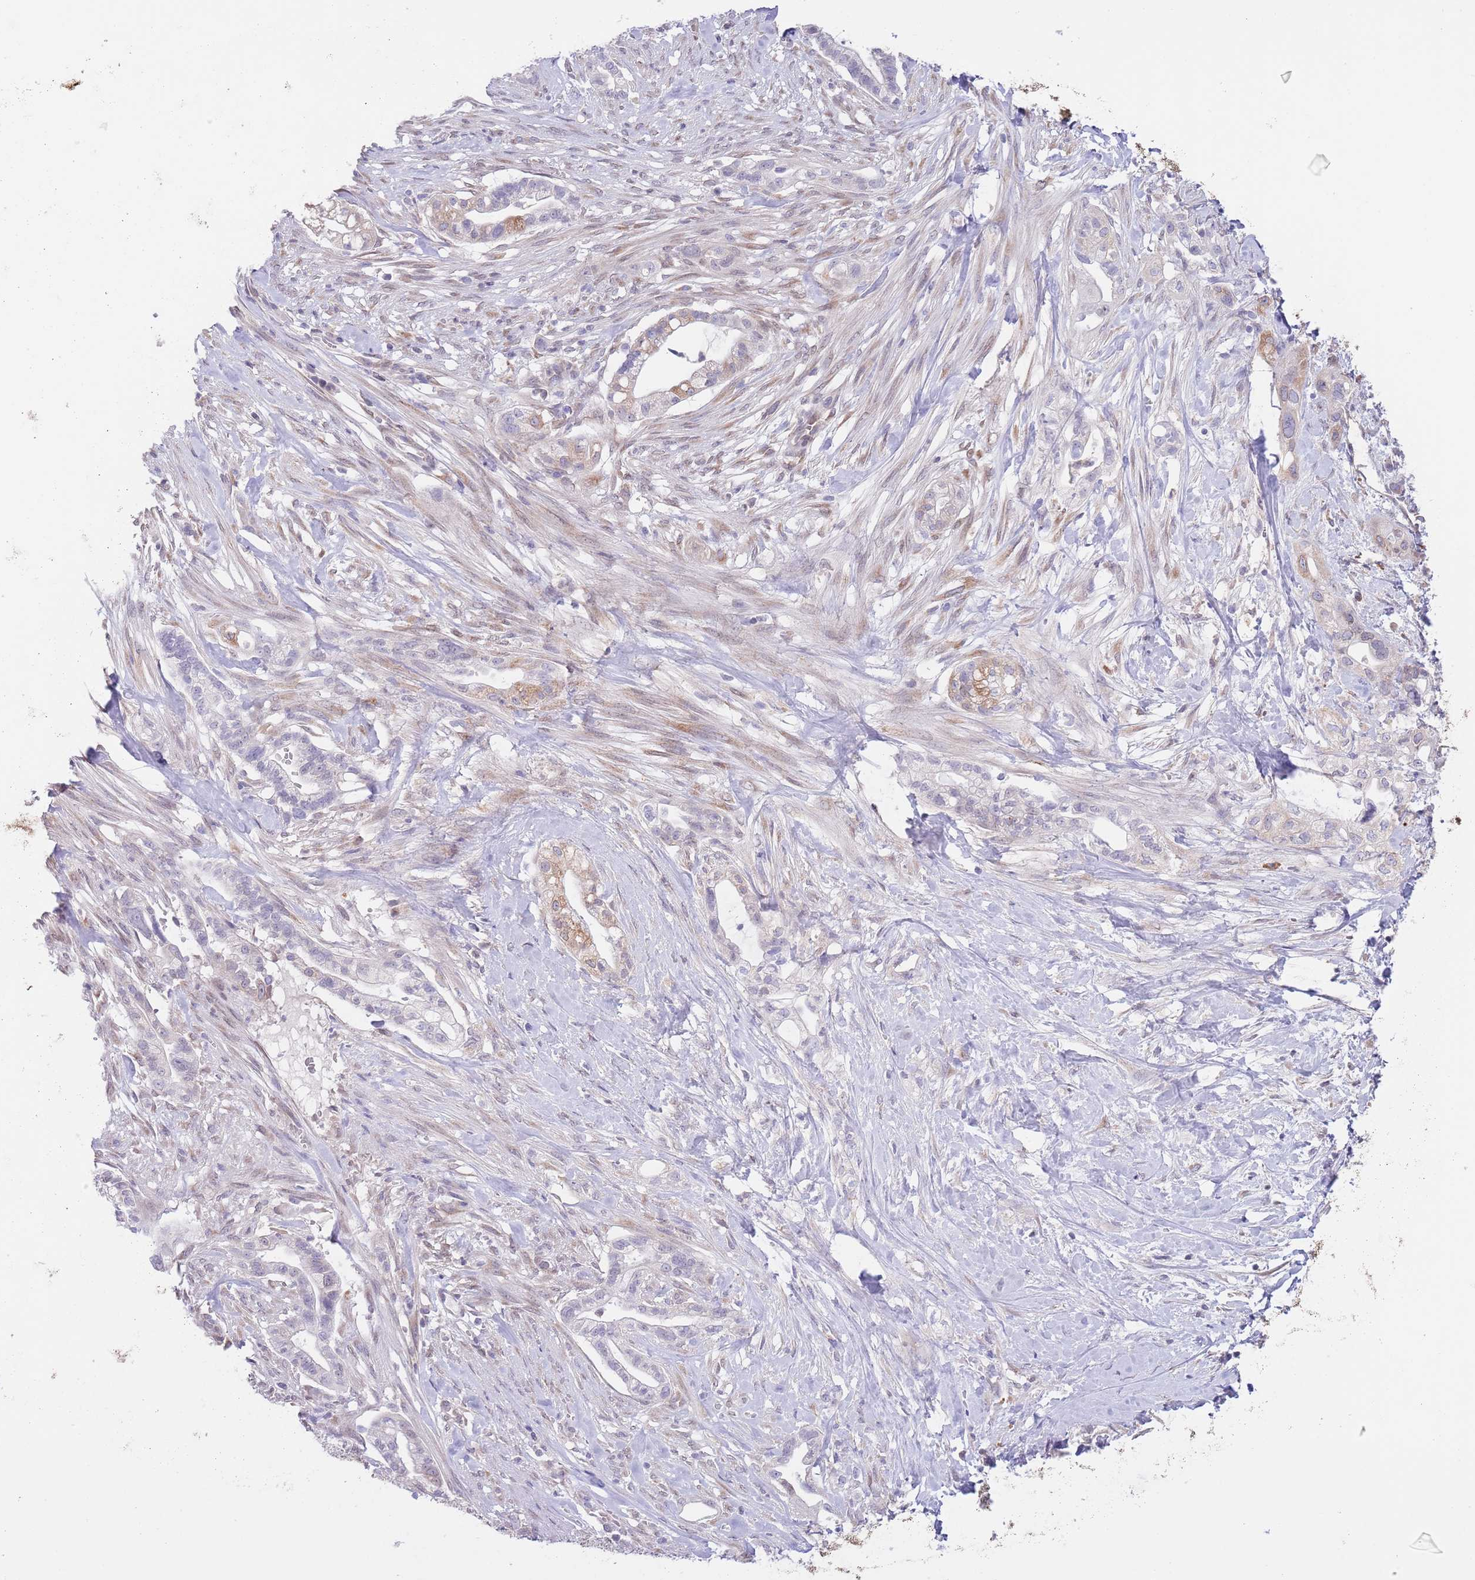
{"staining": {"intensity": "moderate", "quantity": "<25%", "location": "cytoplasmic/membranous"}, "tissue": "pancreatic cancer", "cell_type": "Tumor cells", "image_type": "cancer", "snomed": [{"axis": "morphology", "description": "Adenocarcinoma, NOS"}, {"axis": "topography", "description": "Pancreas"}], "caption": "Immunohistochemical staining of pancreatic cancer shows moderate cytoplasmic/membranous protein positivity in approximately <25% of tumor cells.", "gene": "EBPL", "patient": {"sex": "male", "age": 44}}